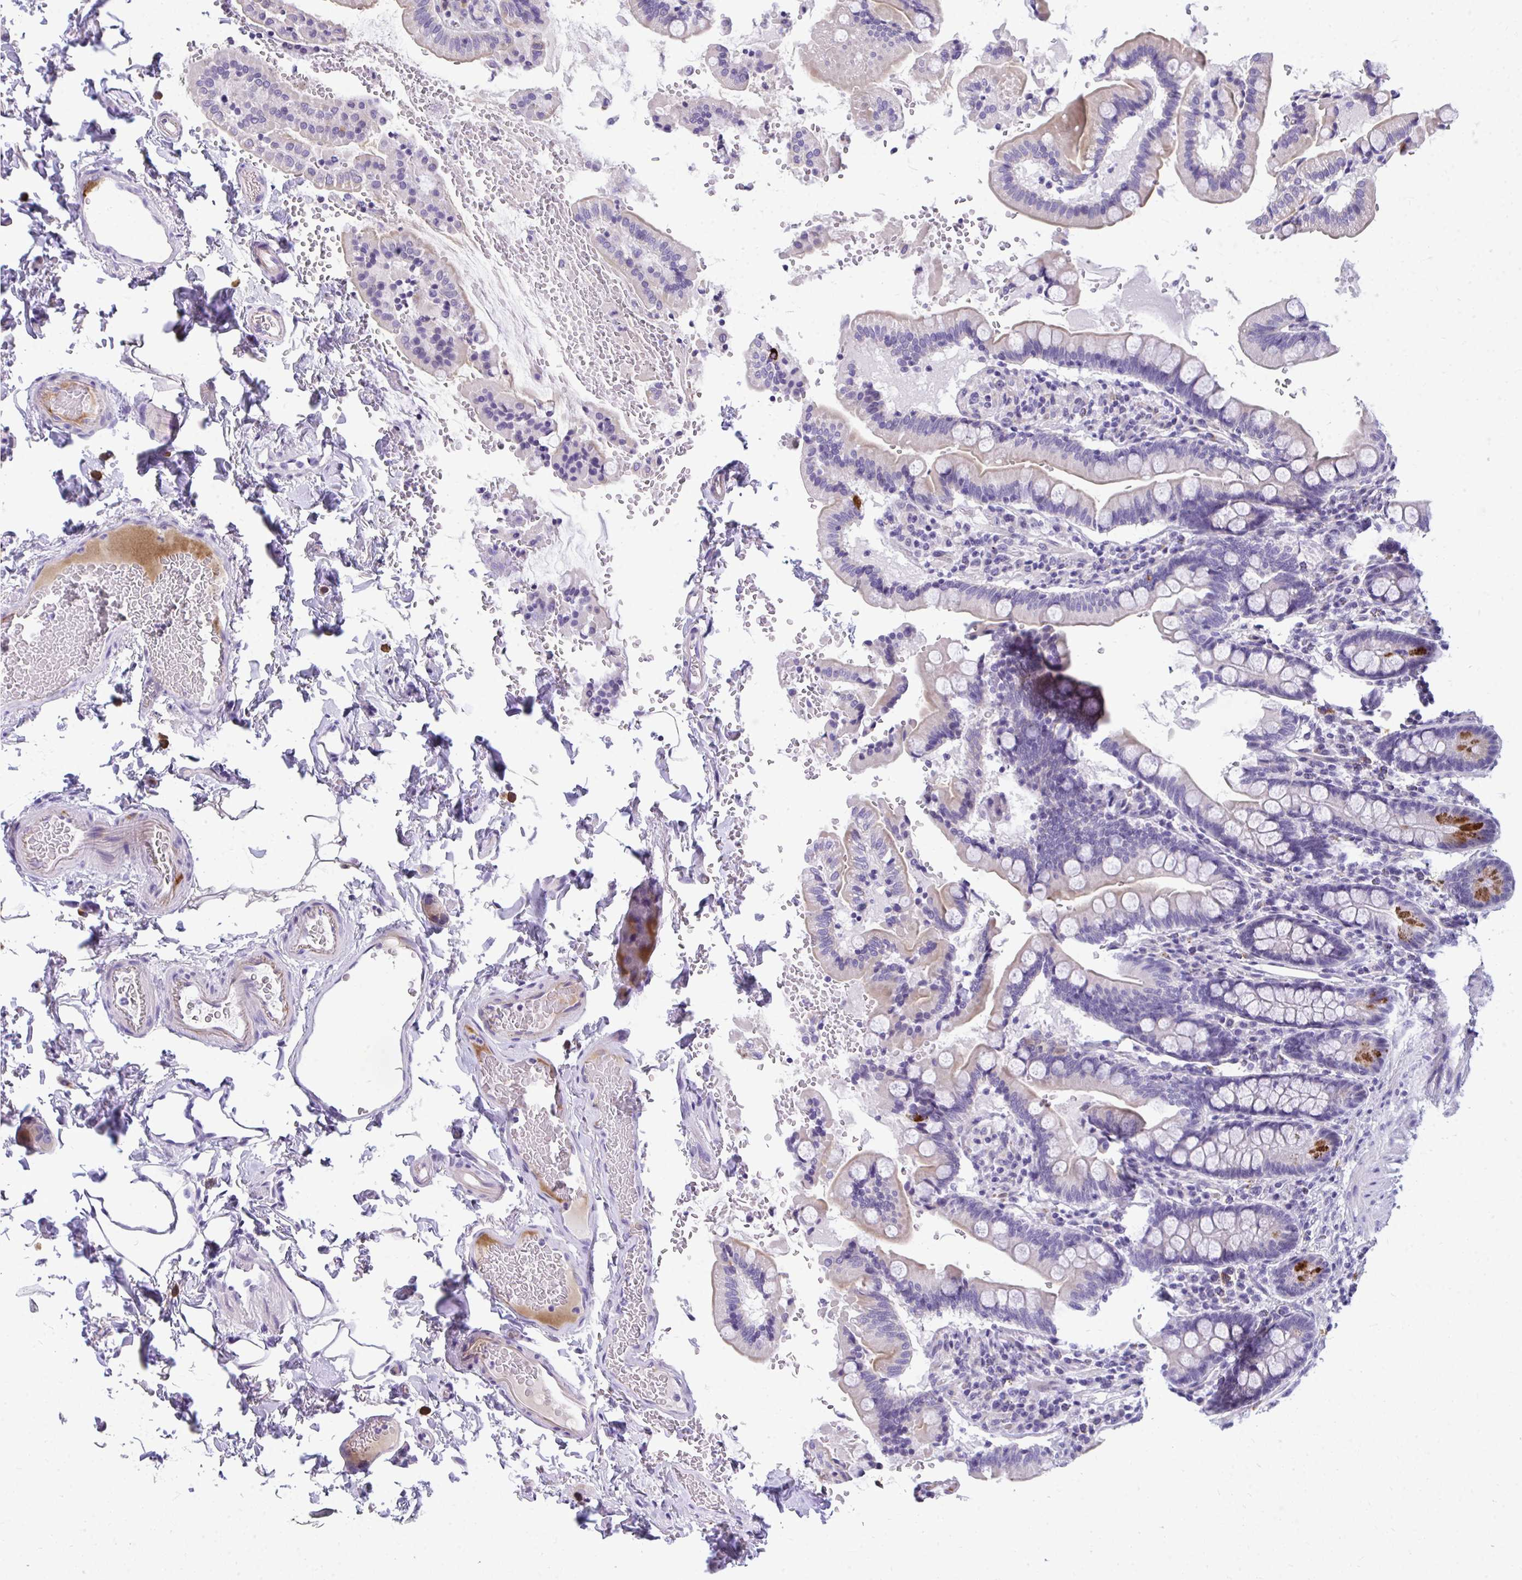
{"staining": {"intensity": "strong", "quantity": "<25%", "location": "cytoplasmic/membranous"}, "tissue": "small intestine", "cell_type": "Glandular cells", "image_type": "normal", "snomed": [{"axis": "morphology", "description": "Normal tissue, NOS"}, {"axis": "topography", "description": "Small intestine"}], "caption": "Immunohistochemical staining of benign small intestine shows strong cytoplasmic/membranous protein expression in about <25% of glandular cells. (Stains: DAB in brown, nuclei in blue, Microscopy: brightfield microscopy at high magnification).", "gene": "TSBP1", "patient": {"sex": "female", "age": 64}}